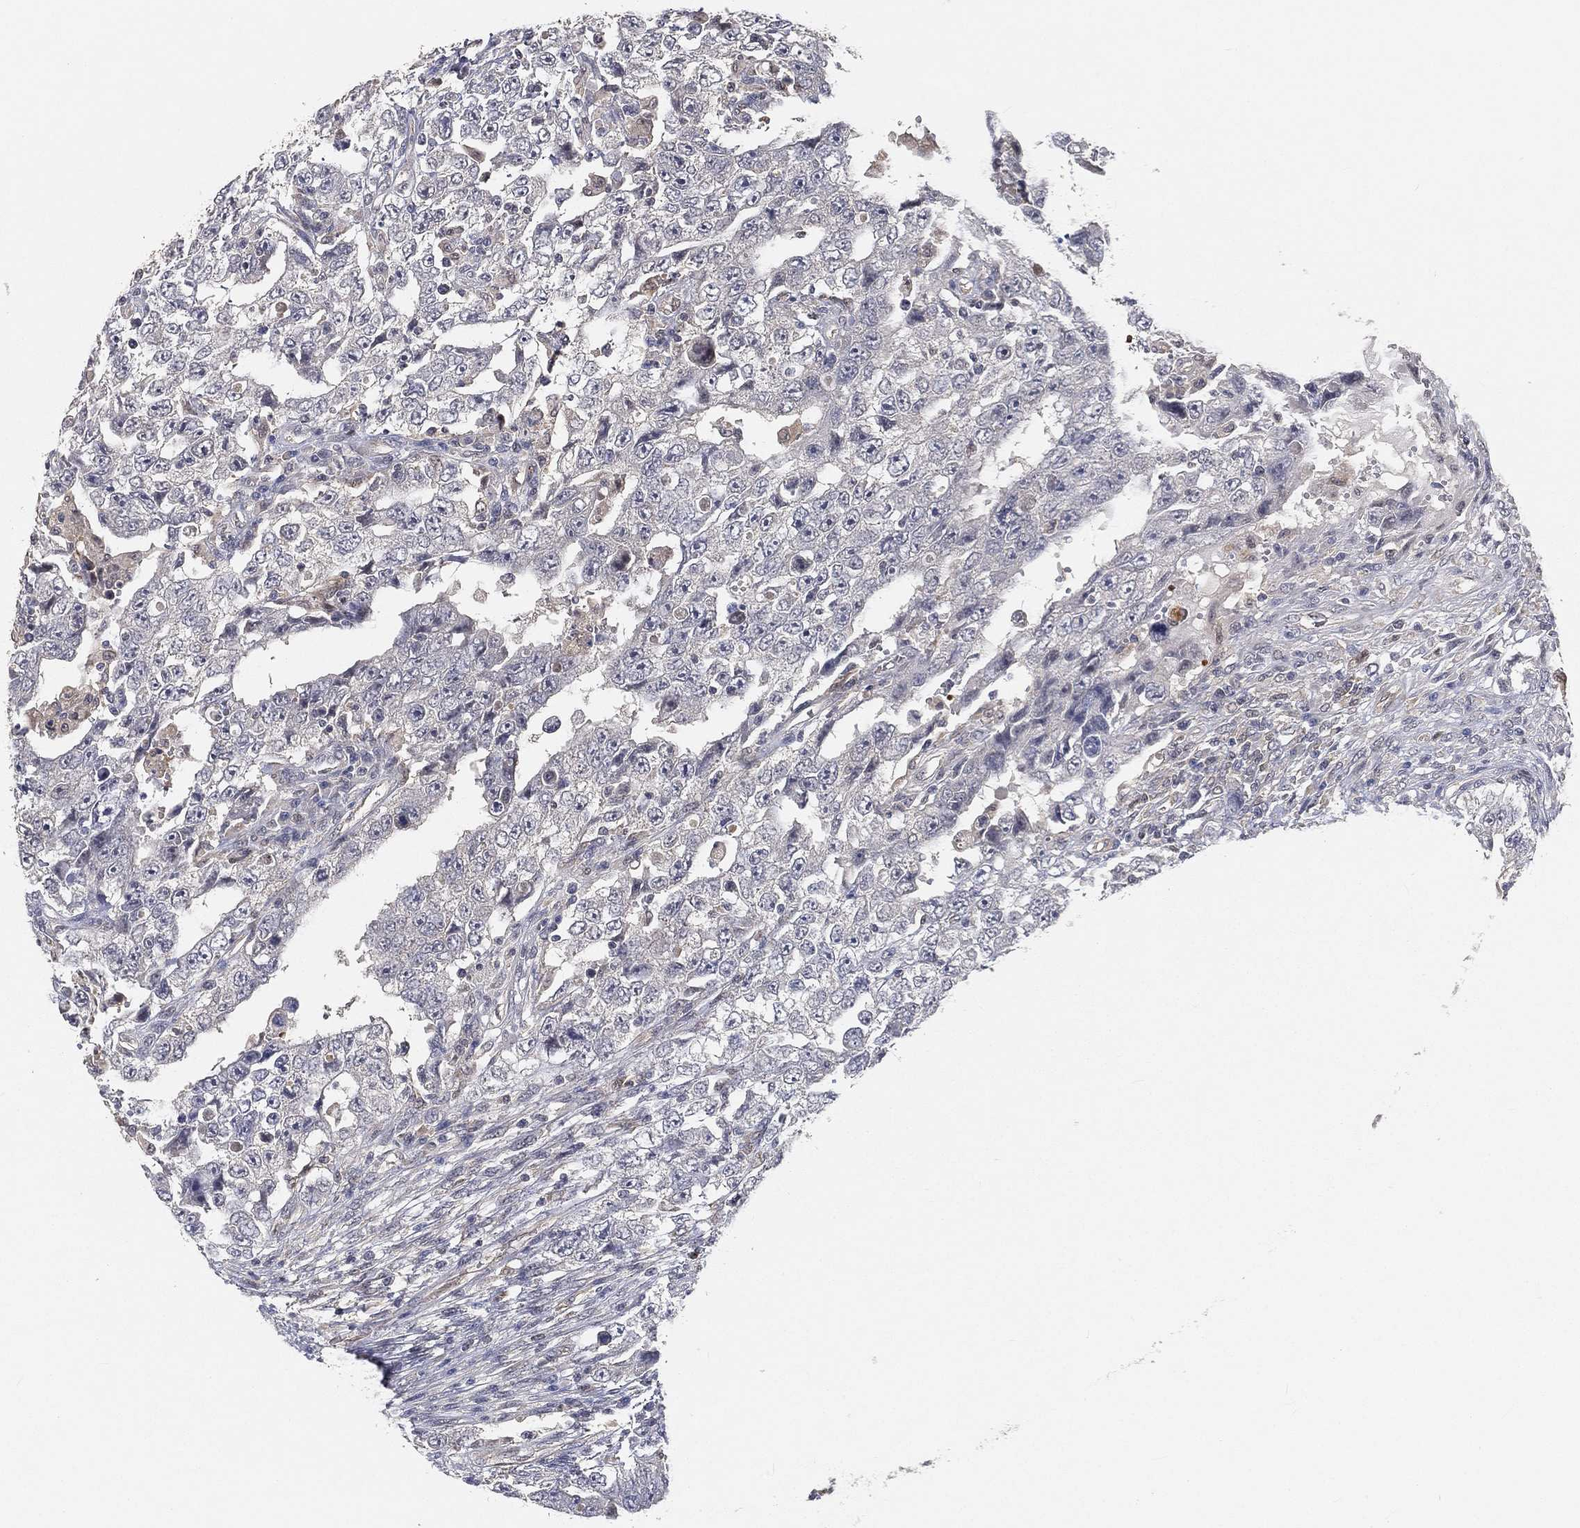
{"staining": {"intensity": "negative", "quantity": "none", "location": "none"}, "tissue": "testis cancer", "cell_type": "Tumor cells", "image_type": "cancer", "snomed": [{"axis": "morphology", "description": "Carcinoma, Embryonal, NOS"}, {"axis": "topography", "description": "Testis"}], "caption": "Tumor cells are negative for brown protein staining in embryonal carcinoma (testis). (DAB (3,3'-diaminobenzidine) immunohistochemistry (IHC) visualized using brightfield microscopy, high magnification).", "gene": "MAPK1", "patient": {"sex": "male", "age": 26}}